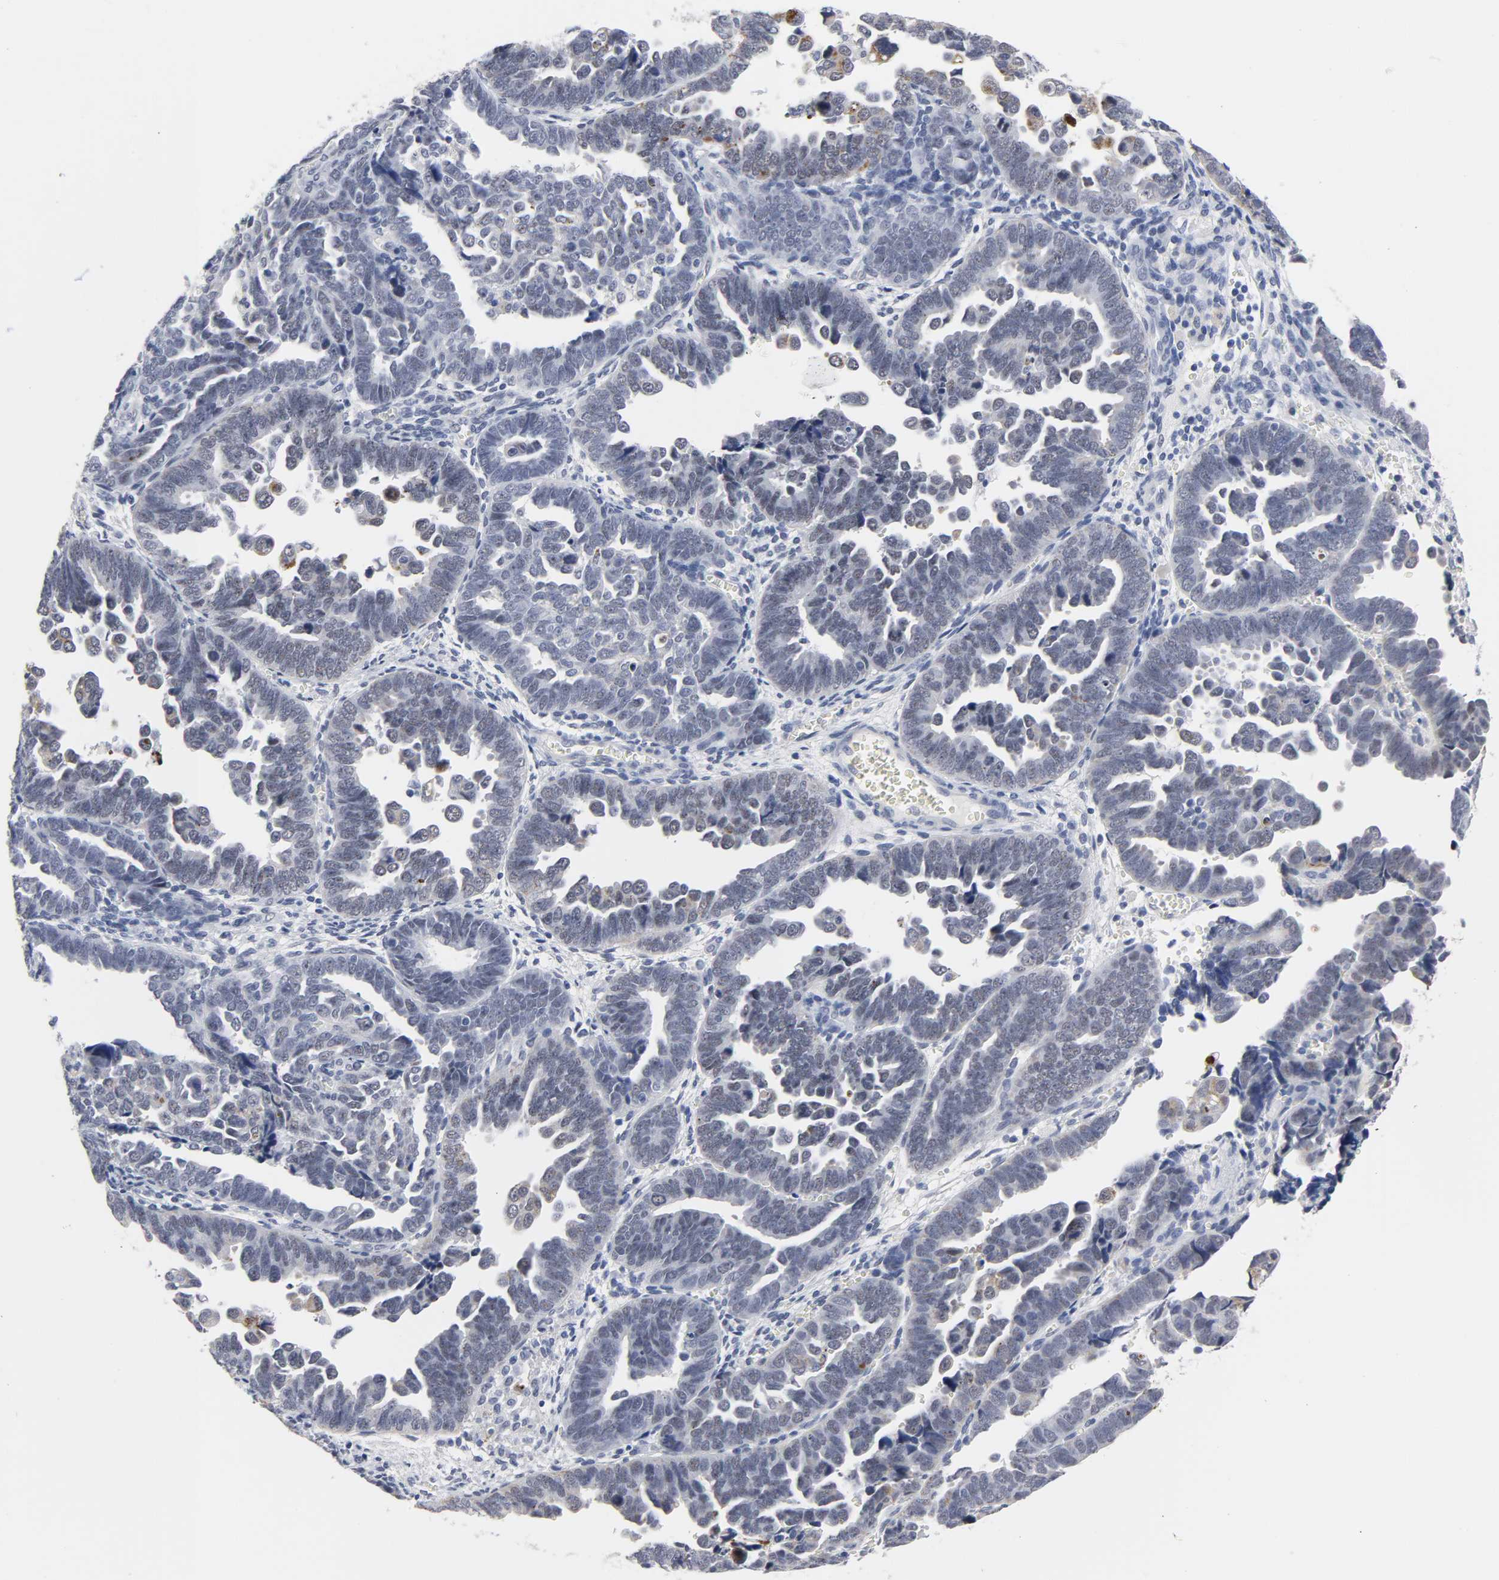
{"staining": {"intensity": "weak", "quantity": "<25%", "location": "cytoplasmic/membranous"}, "tissue": "endometrial cancer", "cell_type": "Tumor cells", "image_type": "cancer", "snomed": [{"axis": "morphology", "description": "Adenocarcinoma, NOS"}, {"axis": "topography", "description": "Endometrium"}], "caption": "High magnification brightfield microscopy of adenocarcinoma (endometrial) stained with DAB (3,3'-diaminobenzidine) (brown) and counterstained with hematoxylin (blue): tumor cells show no significant expression. The staining is performed using DAB (3,3'-diaminobenzidine) brown chromogen with nuclei counter-stained in using hematoxylin.", "gene": "GRHL2", "patient": {"sex": "female", "age": 75}}